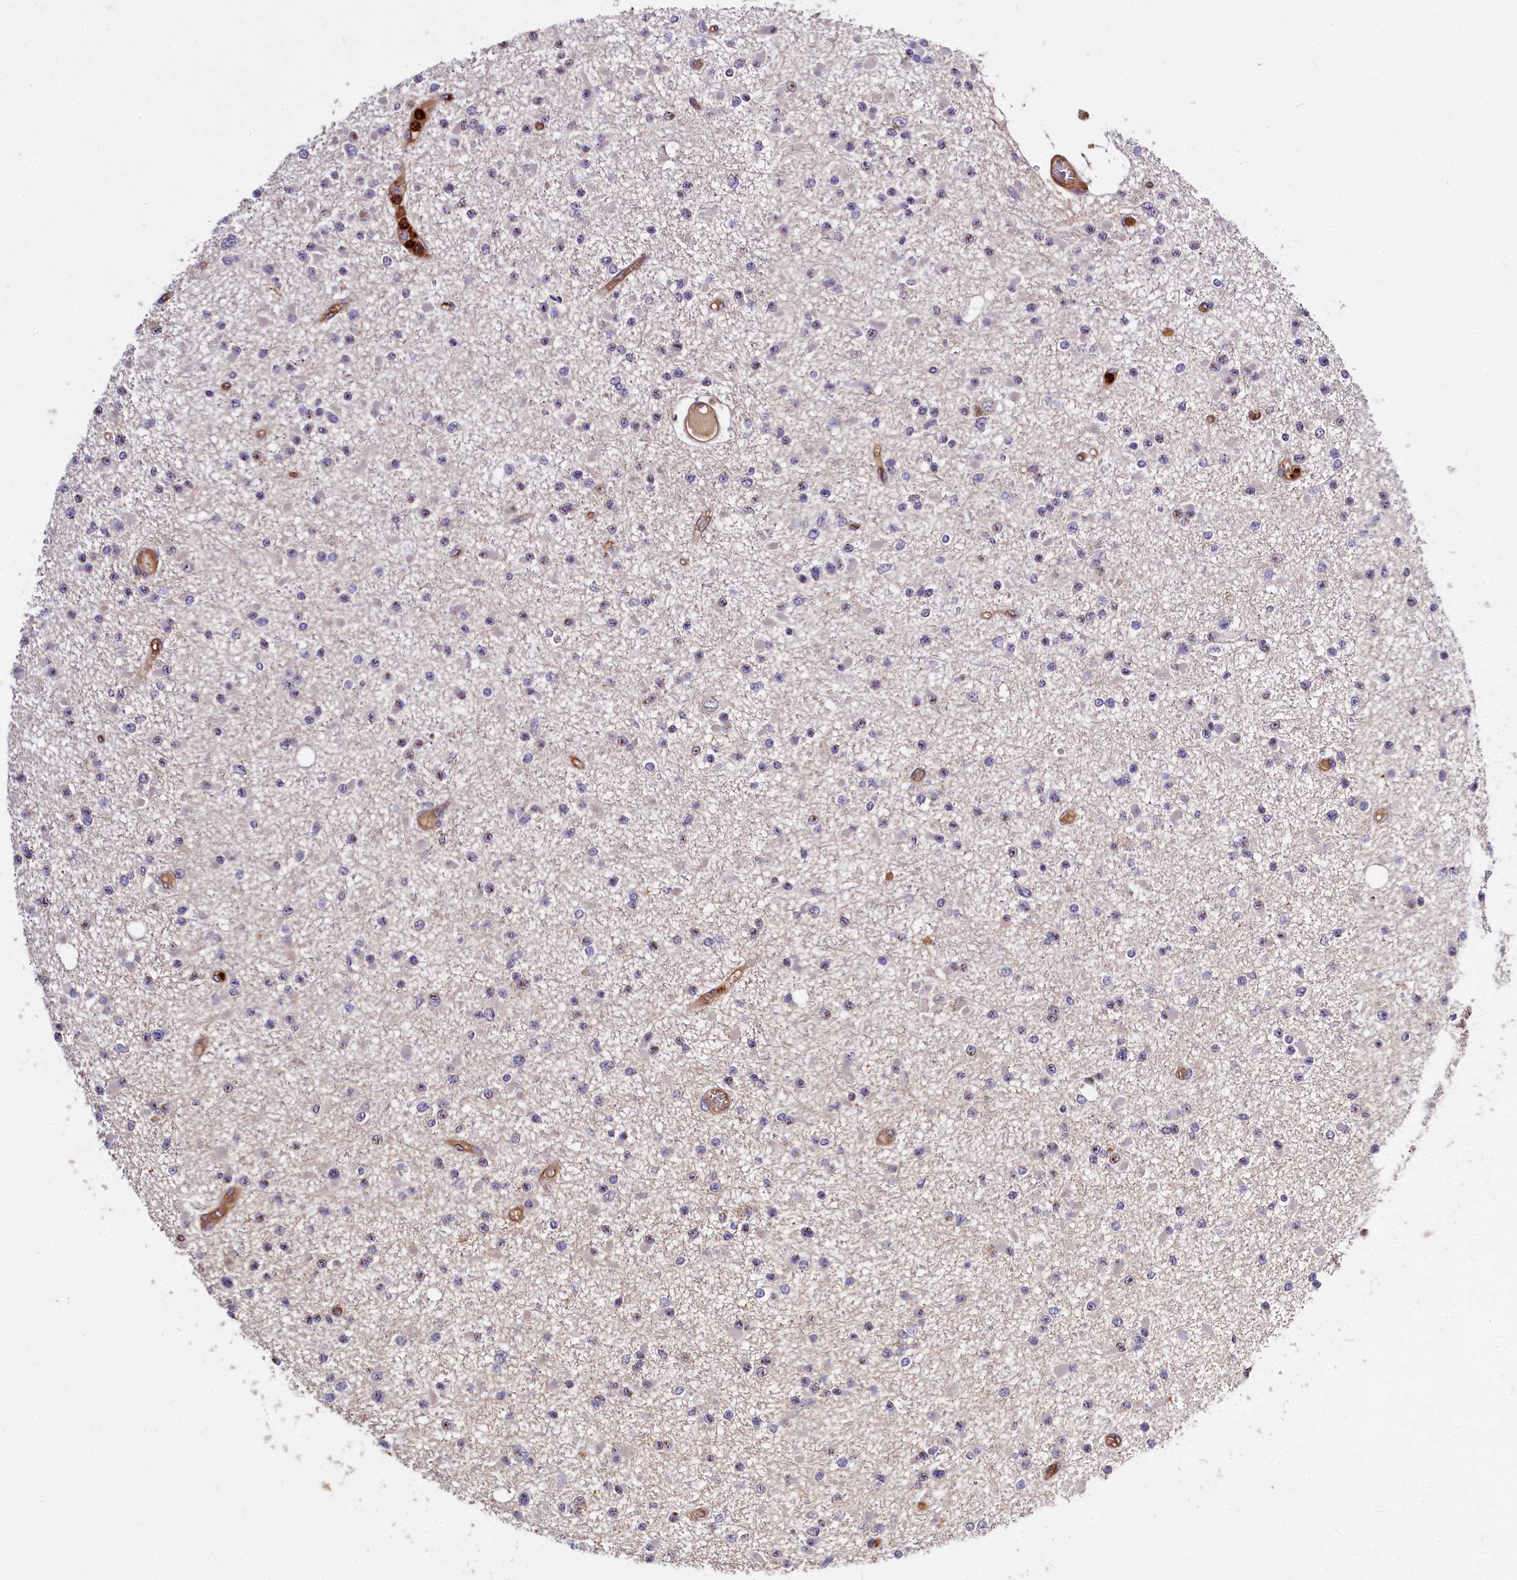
{"staining": {"intensity": "moderate", "quantity": "<25%", "location": "cytoplasmic/membranous"}, "tissue": "glioma", "cell_type": "Tumor cells", "image_type": "cancer", "snomed": [{"axis": "morphology", "description": "Glioma, malignant, Low grade"}, {"axis": "topography", "description": "Brain"}], "caption": "Moderate cytoplasmic/membranous staining for a protein is present in about <25% of tumor cells of malignant glioma (low-grade) using IHC.", "gene": "ATG101", "patient": {"sex": "female", "age": 22}}